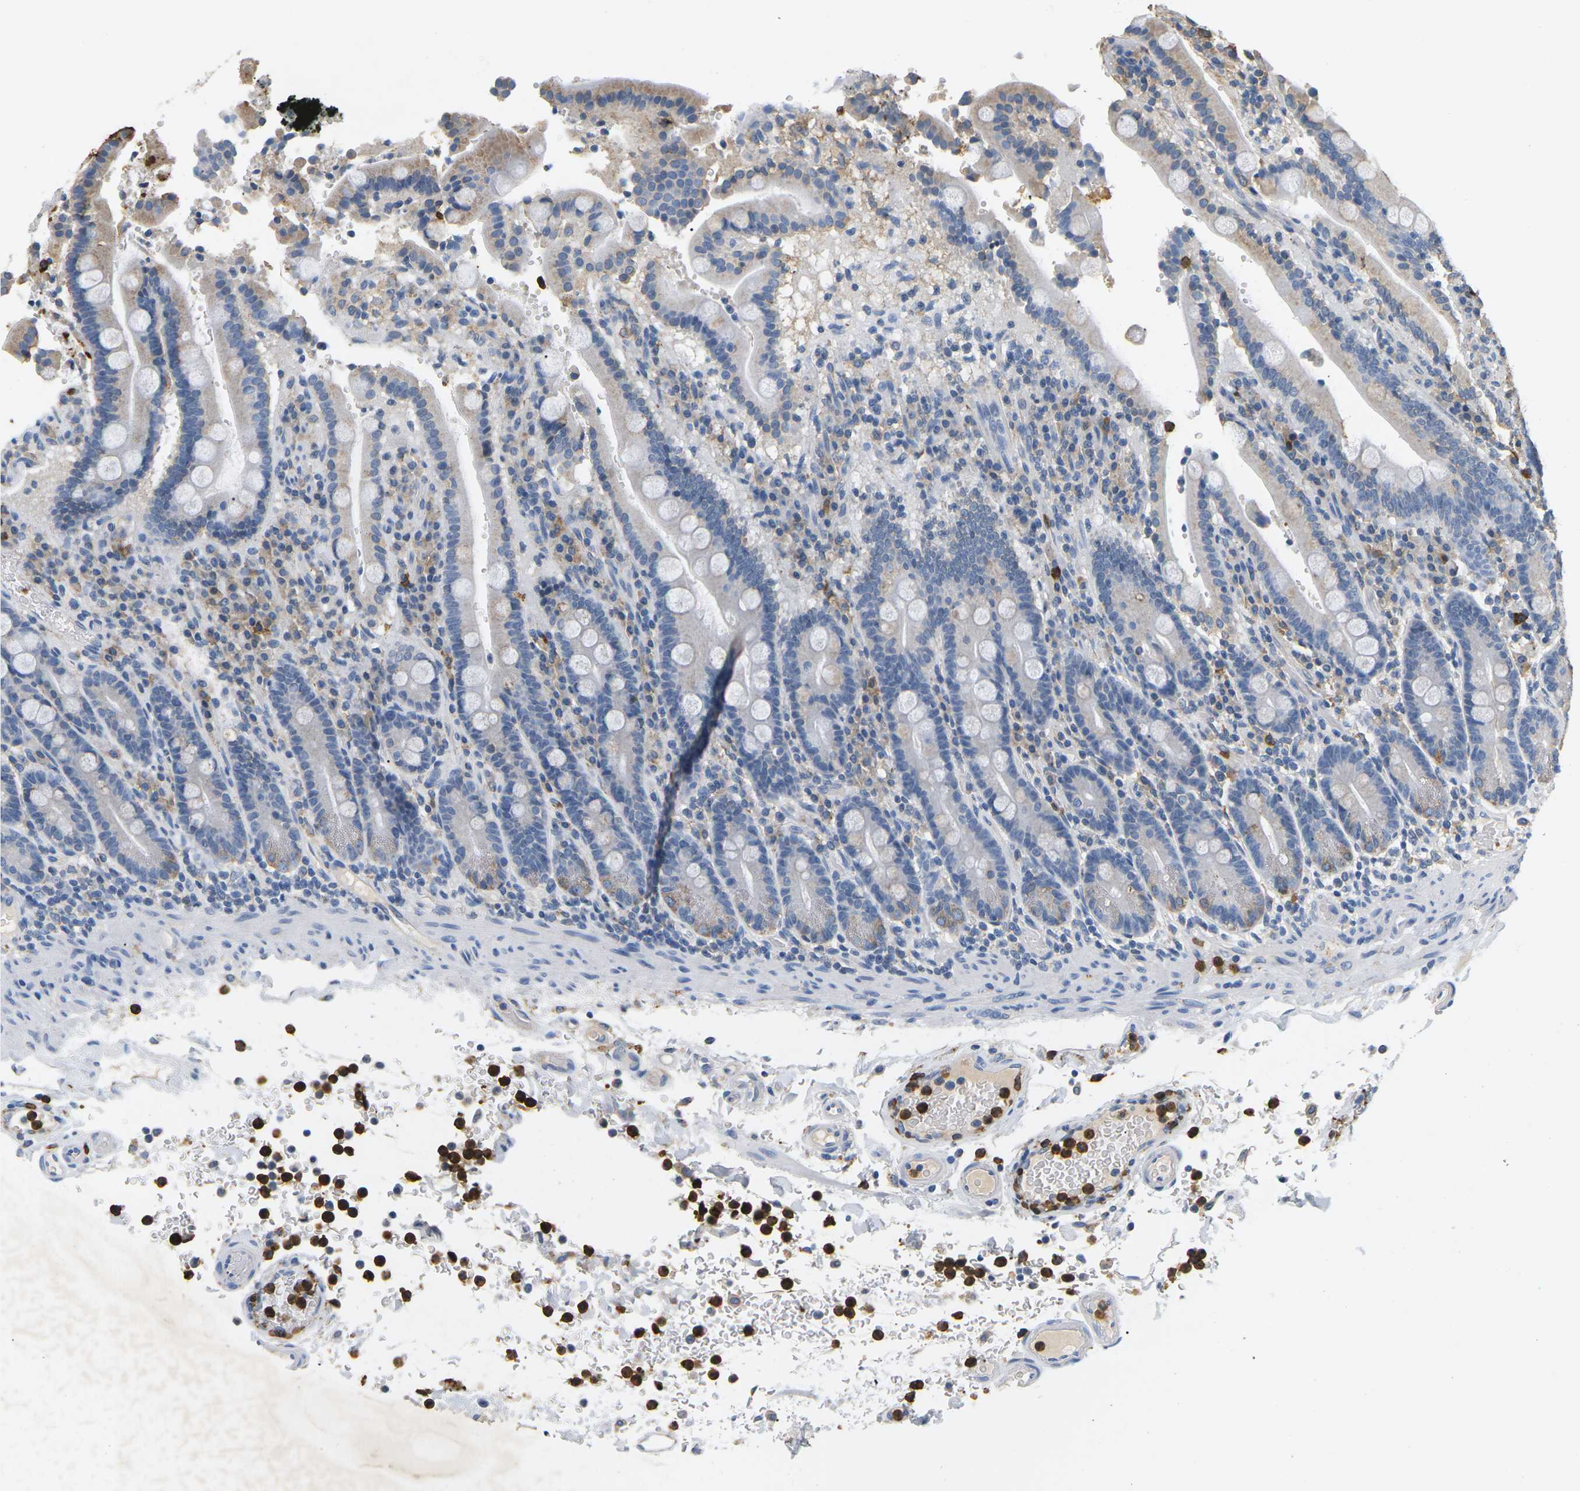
{"staining": {"intensity": "weak", "quantity": "<25%", "location": "cytoplasmic/membranous"}, "tissue": "duodenum", "cell_type": "Glandular cells", "image_type": "normal", "snomed": [{"axis": "morphology", "description": "Normal tissue, NOS"}, {"axis": "topography", "description": "Small intestine, NOS"}], "caption": "Glandular cells show no significant protein positivity in unremarkable duodenum. (DAB IHC with hematoxylin counter stain).", "gene": "ADM", "patient": {"sex": "female", "age": 71}}